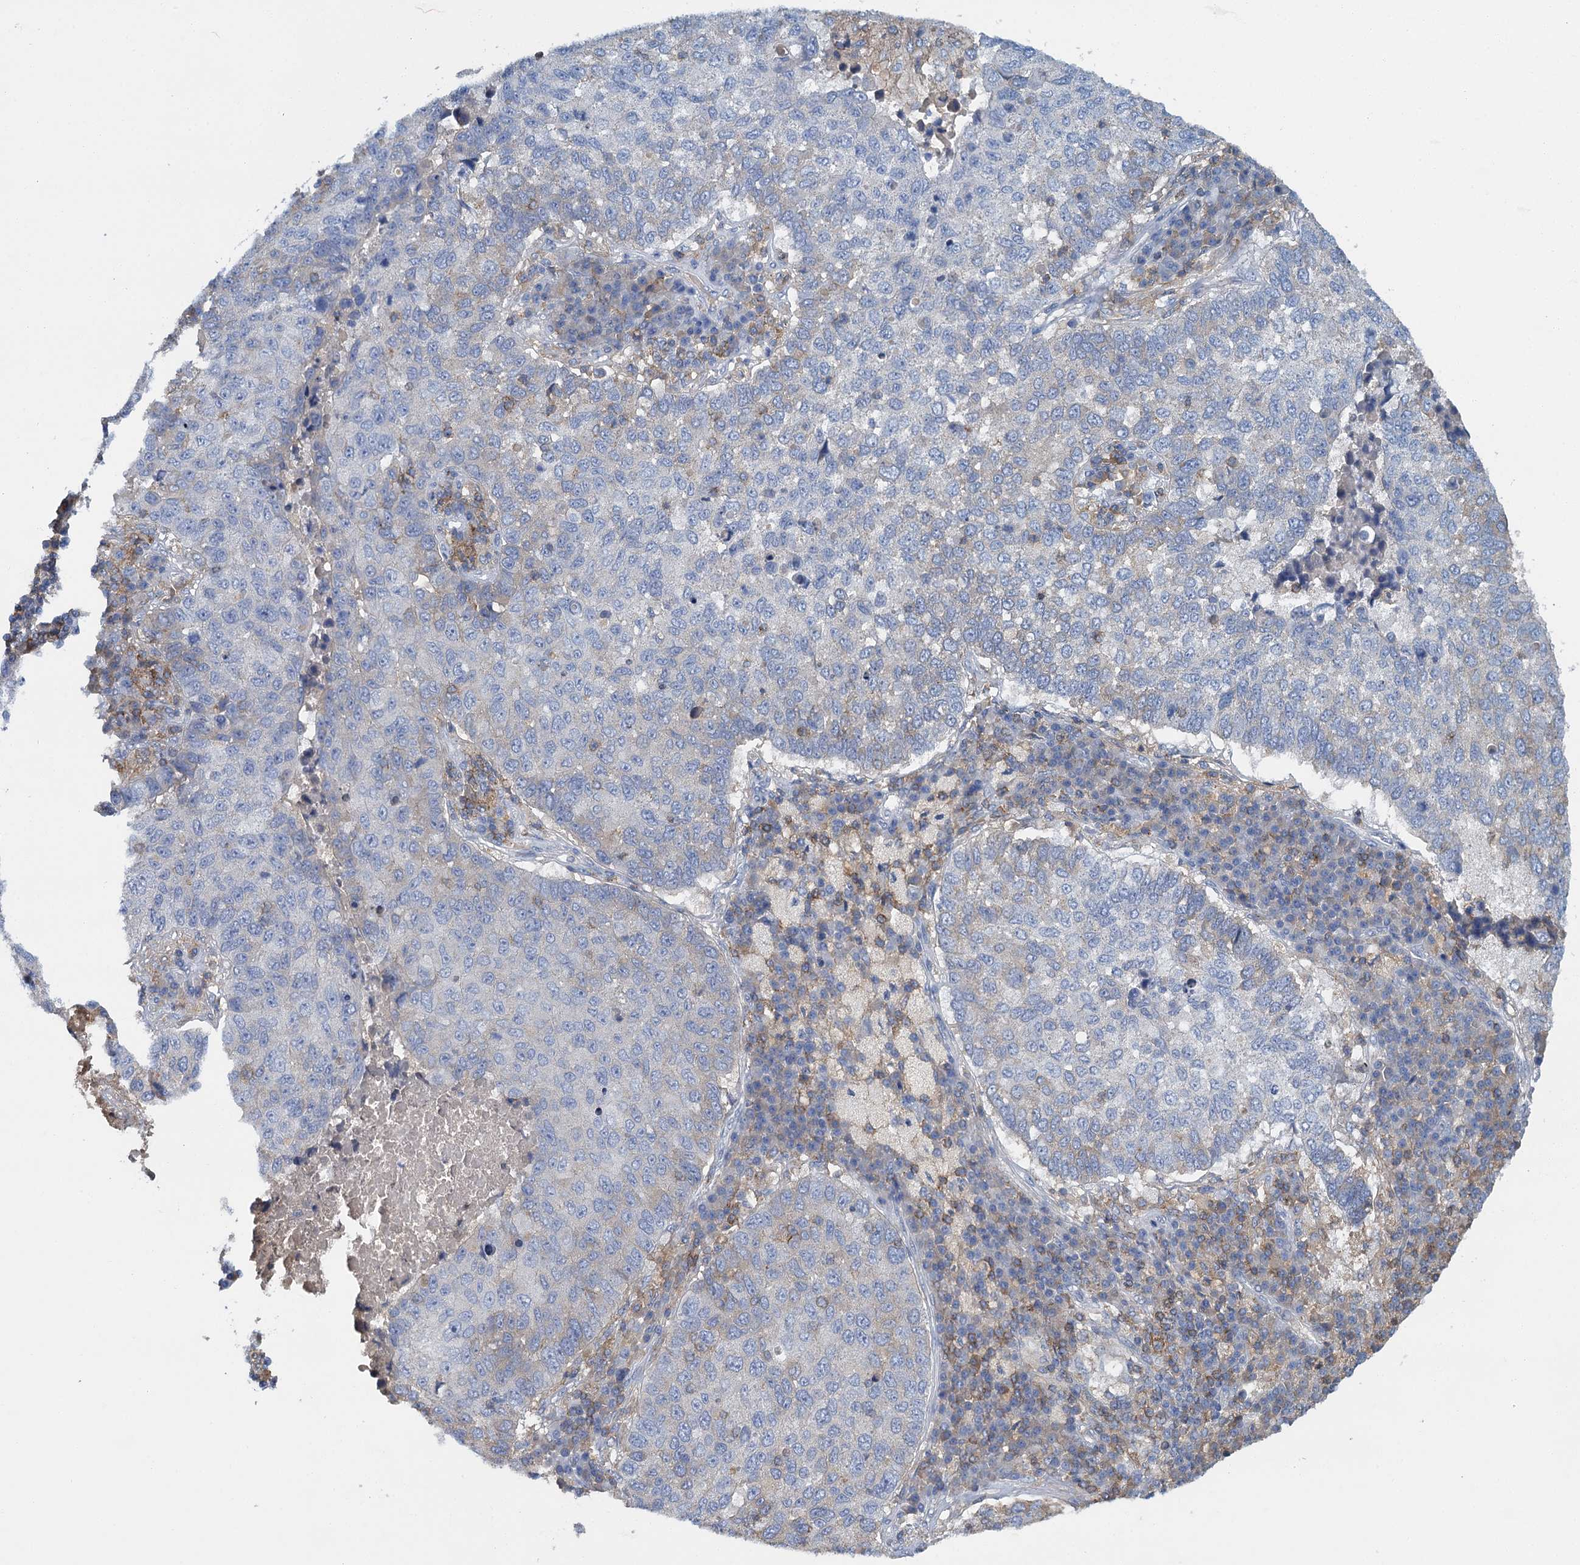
{"staining": {"intensity": "negative", "quantity": "none", "location": "none"}, "tissue": "lung cancer", "cell_type": "Tumor cells", "image_type": "cancer", "snomed": [{"axis": "morphology", "description": "Squamous cell carcinoma, NOS"}, {"axis": "topography", "description": "Lung"}], "caption": "The micrograph exhibits no significant expression in tumor cells of squamous cell carcinoma (lung).", "gene": "FGFR2", "patient": {"sex": "male", "age": 73}}